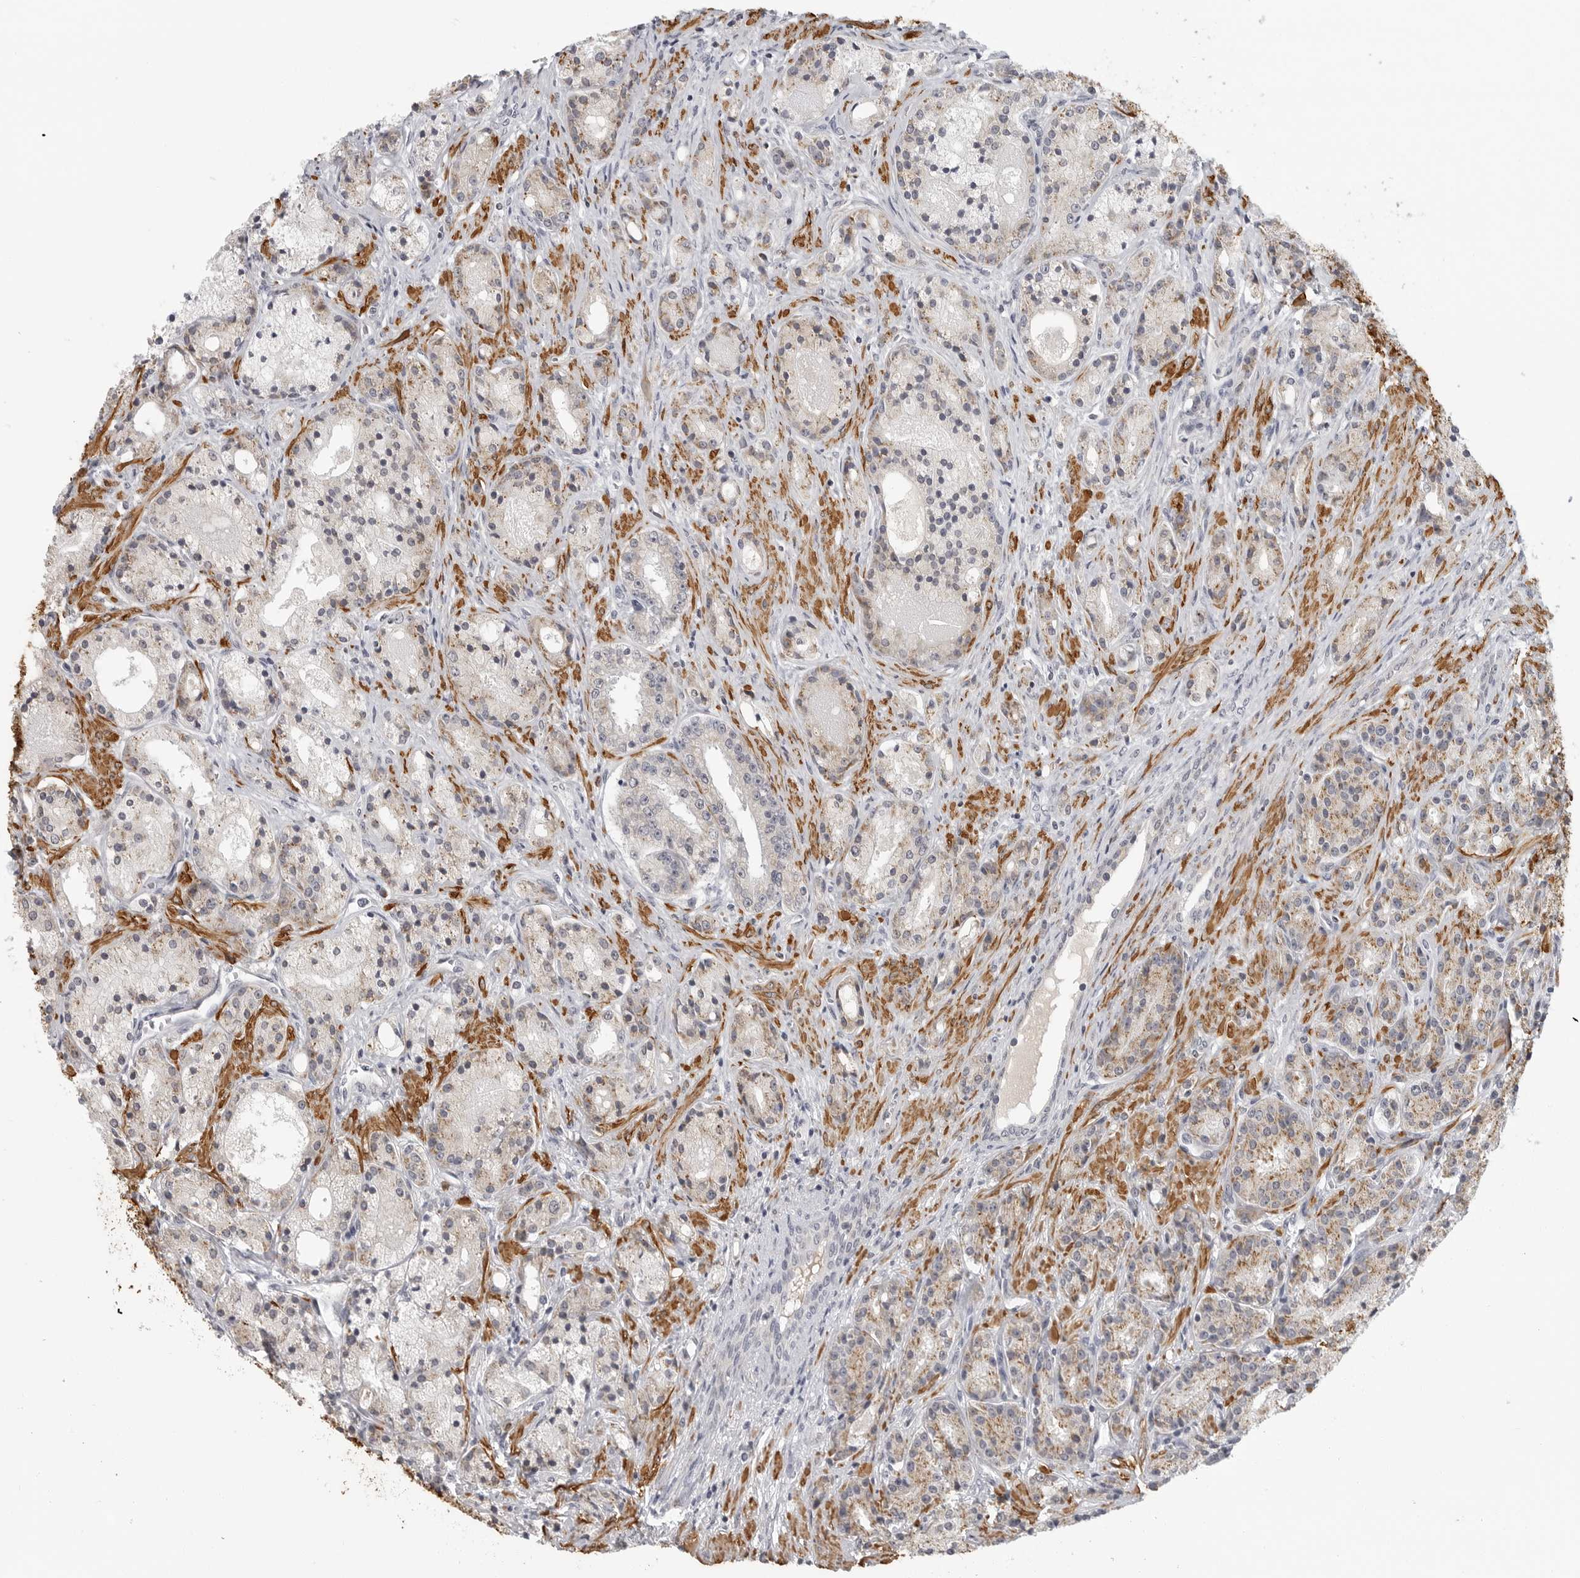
{"staining": {"intensity": "weak", "quantity": "25%-75%", "location": "cytoplasmic/membranous"}, "tissue": "prostate cancer", "cell_type": "Tumor cells", "image_type": "cancer", "snomed": [{"axis": "morphology", "description": "Adenocarcinoma, High grade"}, {"axis": "topography", "description": "Prostate"}], "caption": "Prostate cancer was stained to show a protein in brown. There is low levels of weak cytoplasmic/membranous expression in about 25%-75% of tumor cells.", "gene": "MAP7D1", "patient": {"sex": "male", "age": 60}}